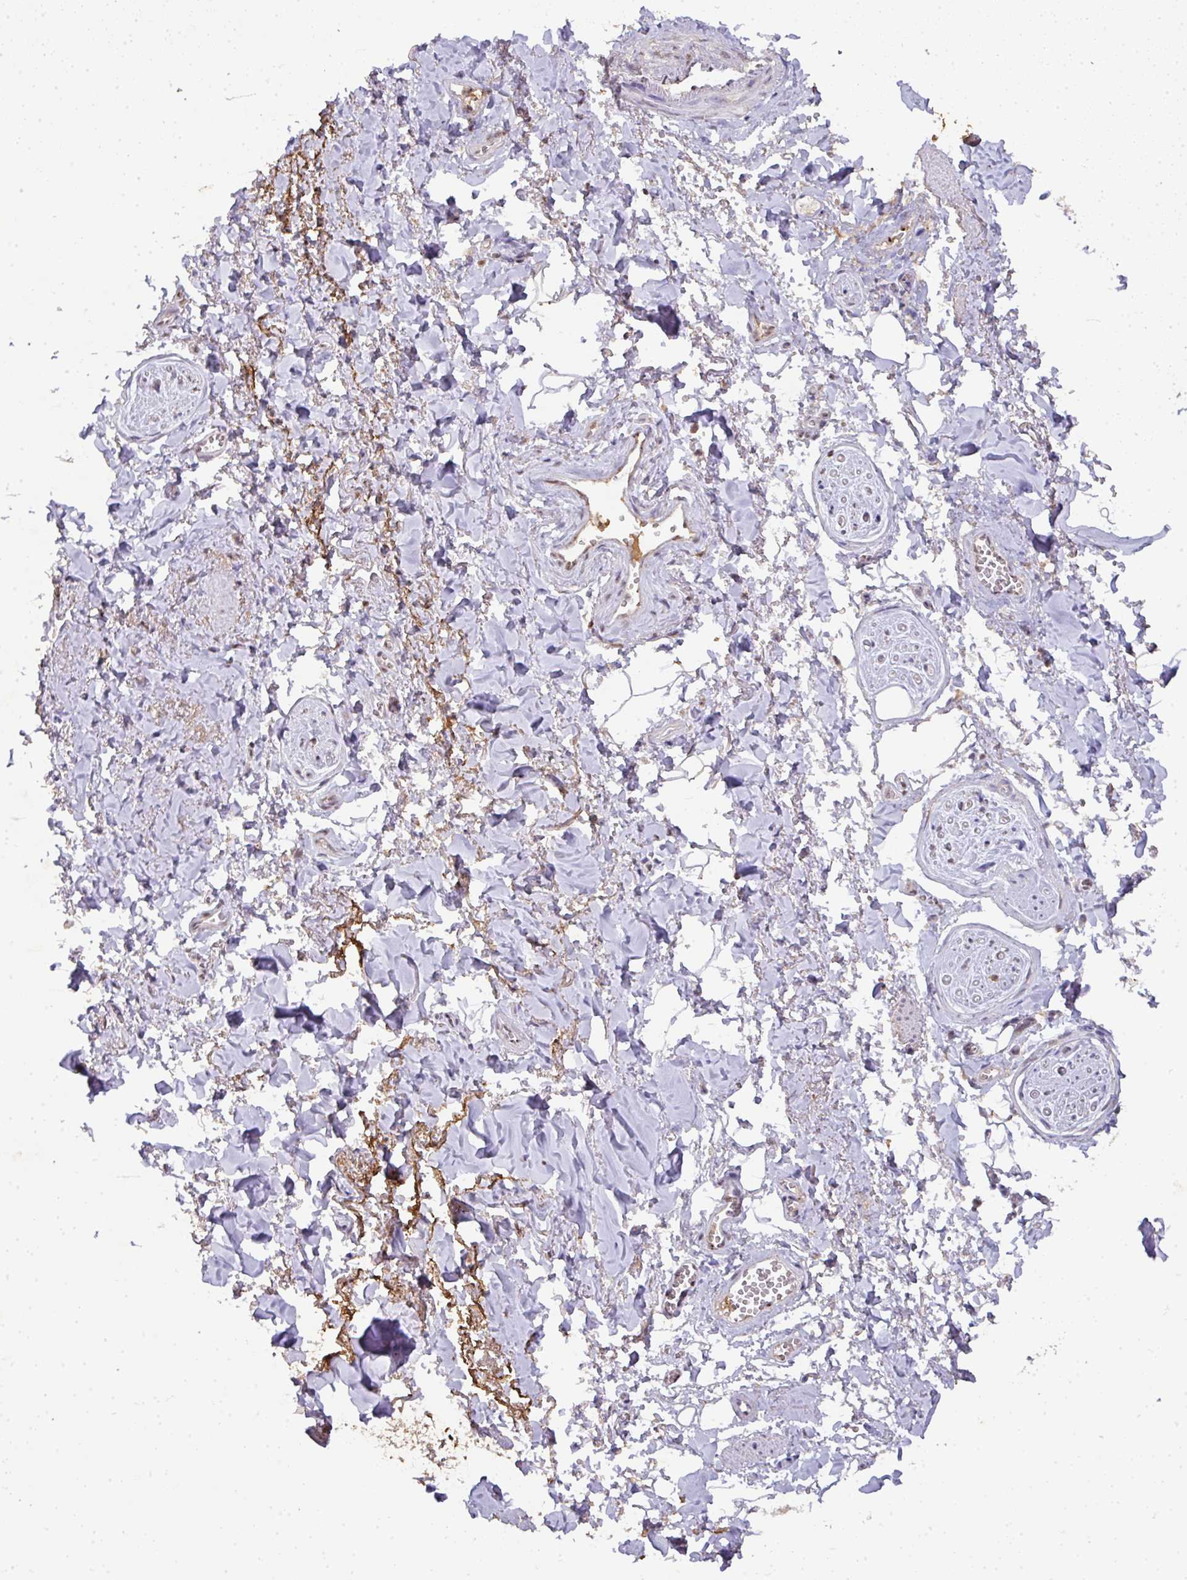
{"staining": {"intensity": "negative", "quantity": "none", "location": "none"}, "tissue": "adipose tissue", "cell_type": "Adipocytes", "image_type": "normal", "snomed": [{"axis": "morphology", "description": "Normal tissue, NOS"}, {"axis": "topography", "description": "Vulva"}, {"axis": "topography", "description": "Vagina"}, {"axis": "topography", "description": "Peripheral nerve tissue"}], "caption": "This is an immunohistochemistry (IHC) histopathology image of normal adipose tissue. There is no expression in adipocytes.", "gene": "RANBP9", "patient": {"sex": "female", "age": 66}}